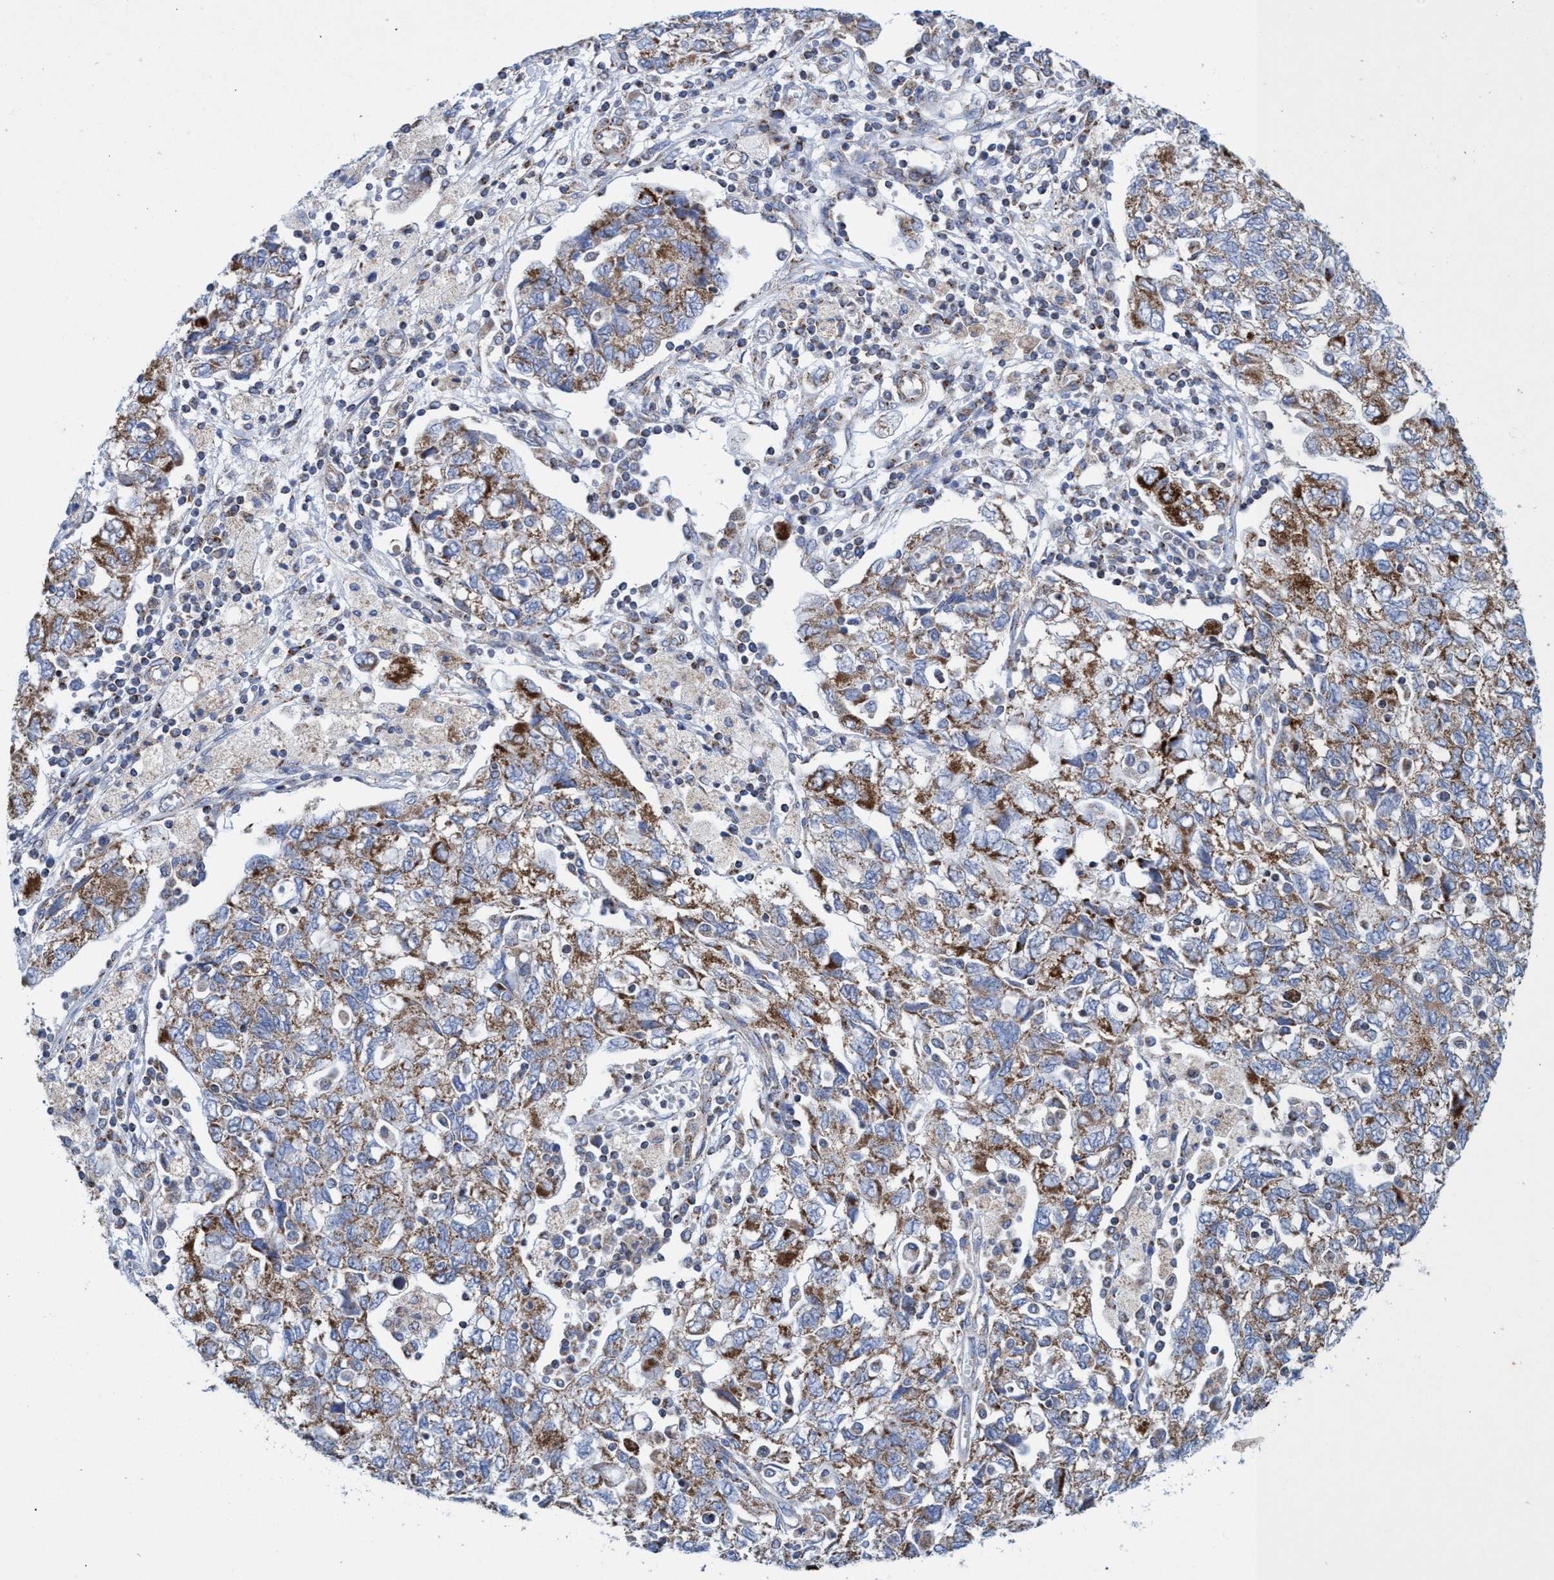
{"staining": {"intensity": "moderate", "quantity": ">75%", "location": "cytoplasmic/membranous"}, "tissue": "ovarian cancer", "cell_type": "Tumor cells", "image_type": "cancer", "snomed": [{"axis": "morphology", "description": "Carcinoma, NOS"}, {"axis": "morphology", "description": "Cystadenocarcinoma, serous, NOS"}, {"axis": "topography", "description": "Ovary"}], "caption": "A medium amount of moderate cytoplasmic/membranous positivity is appreciated in approximately >75% of tumor cells in ovarian serous cystadenocarcinoma tissue.", "gene": "ZNF750", "patient": {"sex": "female", "age": 69}}